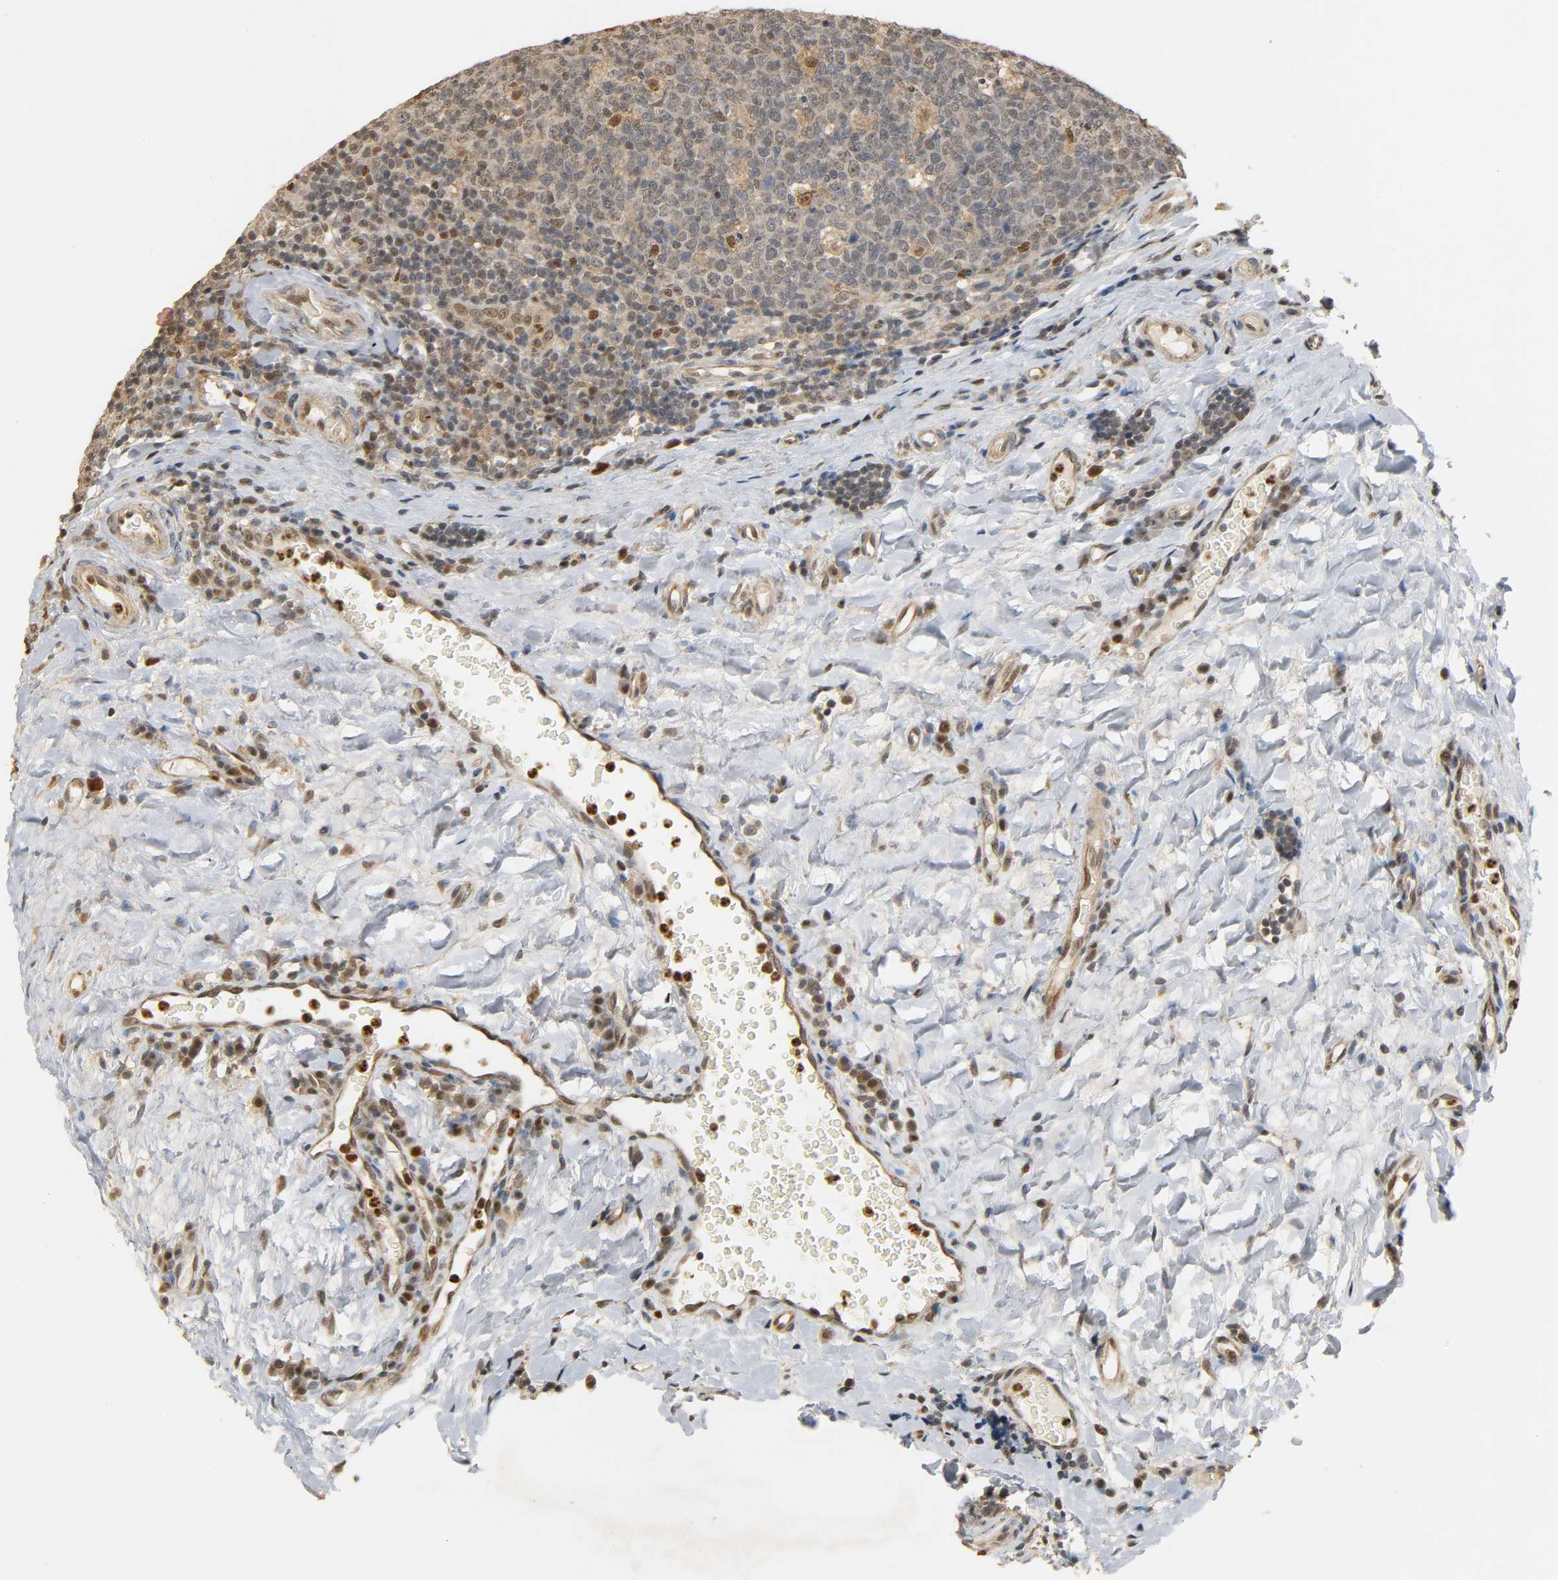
{"staining": {"intensity": "moderate", "quantity": "25%-75%", "location": "nuclear"}, "tissue": "tonsil", "cell_type": "Germinal center cells", "image_type": "normal", "snomed": [{"axis": "morphology", "description": "Normal tissue, NOS"}, {"axis": "topography", "description": "Tonsil"}], "caption": "Tonsil stained with immunohistochemistry (IHC) displays moderate nuclear staining in about 25%-75% of germinal center cells.", "gene": "ZFPM2", "patient": {"sex": "male", "age": 17}}